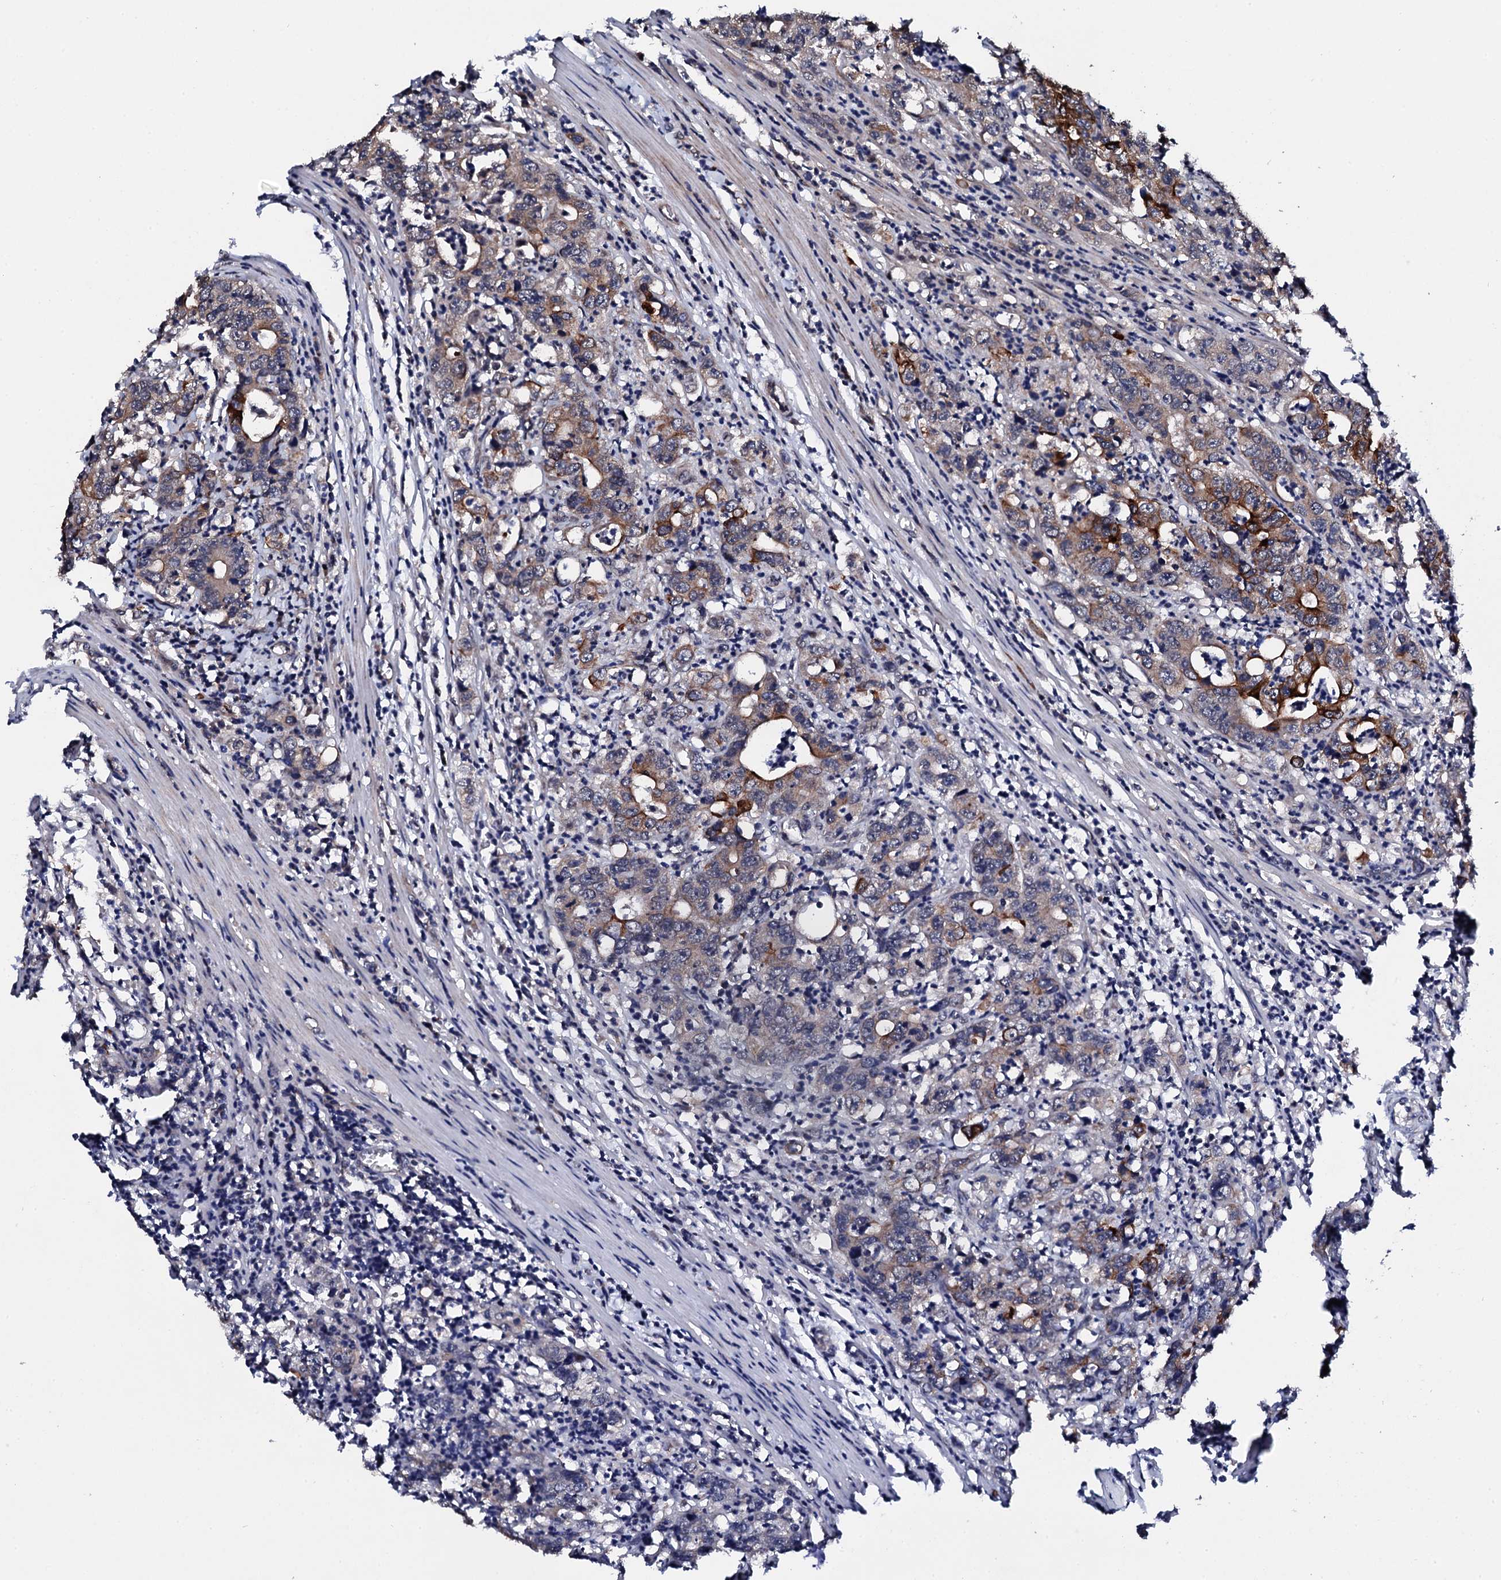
{"staining": {"intensity": "moderate", "quantity": "<25%", "location": "cytoplasmic/membranous"}, "tissue": "colorectal cancer", "cell_type": "Tumor cells", "image_type": "cancer", "snomed": [{"axis": "morphology", "description": "Adenocarcinoma, NOS"}, {"axis": "topography", "description": "Colon"}], "caption": "Protein staining reveals moderate cytoplasmic/membranous staining in about <25% of tumor cells in colorectal cancer (adenocarcinoma).", "gene": "IP6K1", "patient": {"sex": "female", "age": 75}}